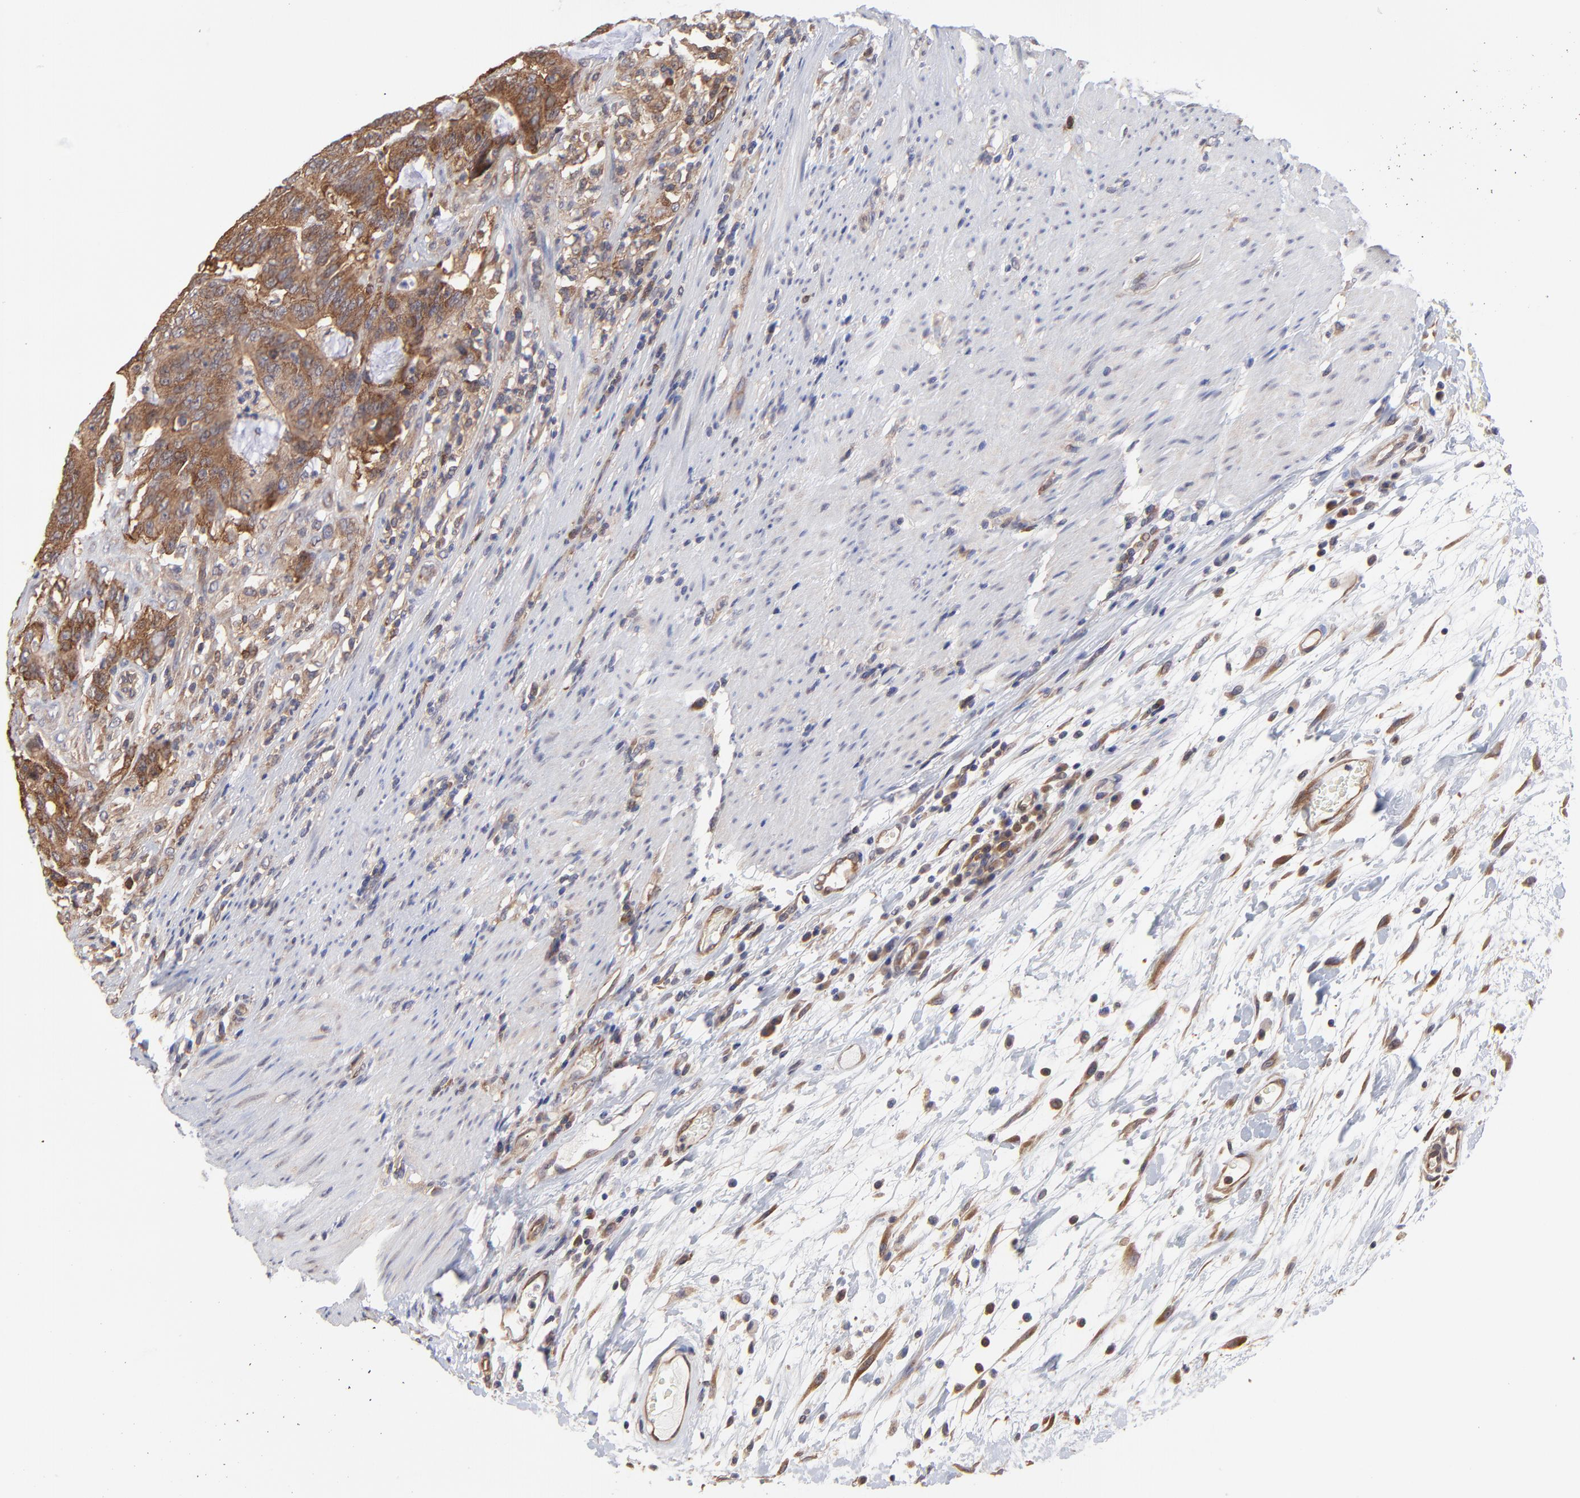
{"staining": {"intensity": "moderate", "quantity": ">75%", "location": "cytoplasmic/membranous"}, "tissue": "colorectal cancer", "cell_type": "Tumor cells", "image_type": "cancer", "snomed": [{"axis": "morphology", "description": "Adenocarcinoma, NOS"}, {"axis": "topography", "description": "Colon"}], "caption": "DAB immunohistochemical staining of human colorectal cancer (adenocarcinoma) shows moderate cytoplasmic/membranous protein expression in approximately >75% of tumor cells.", "gene": "GART", "patient": {"sex": "male", "age": 54}}